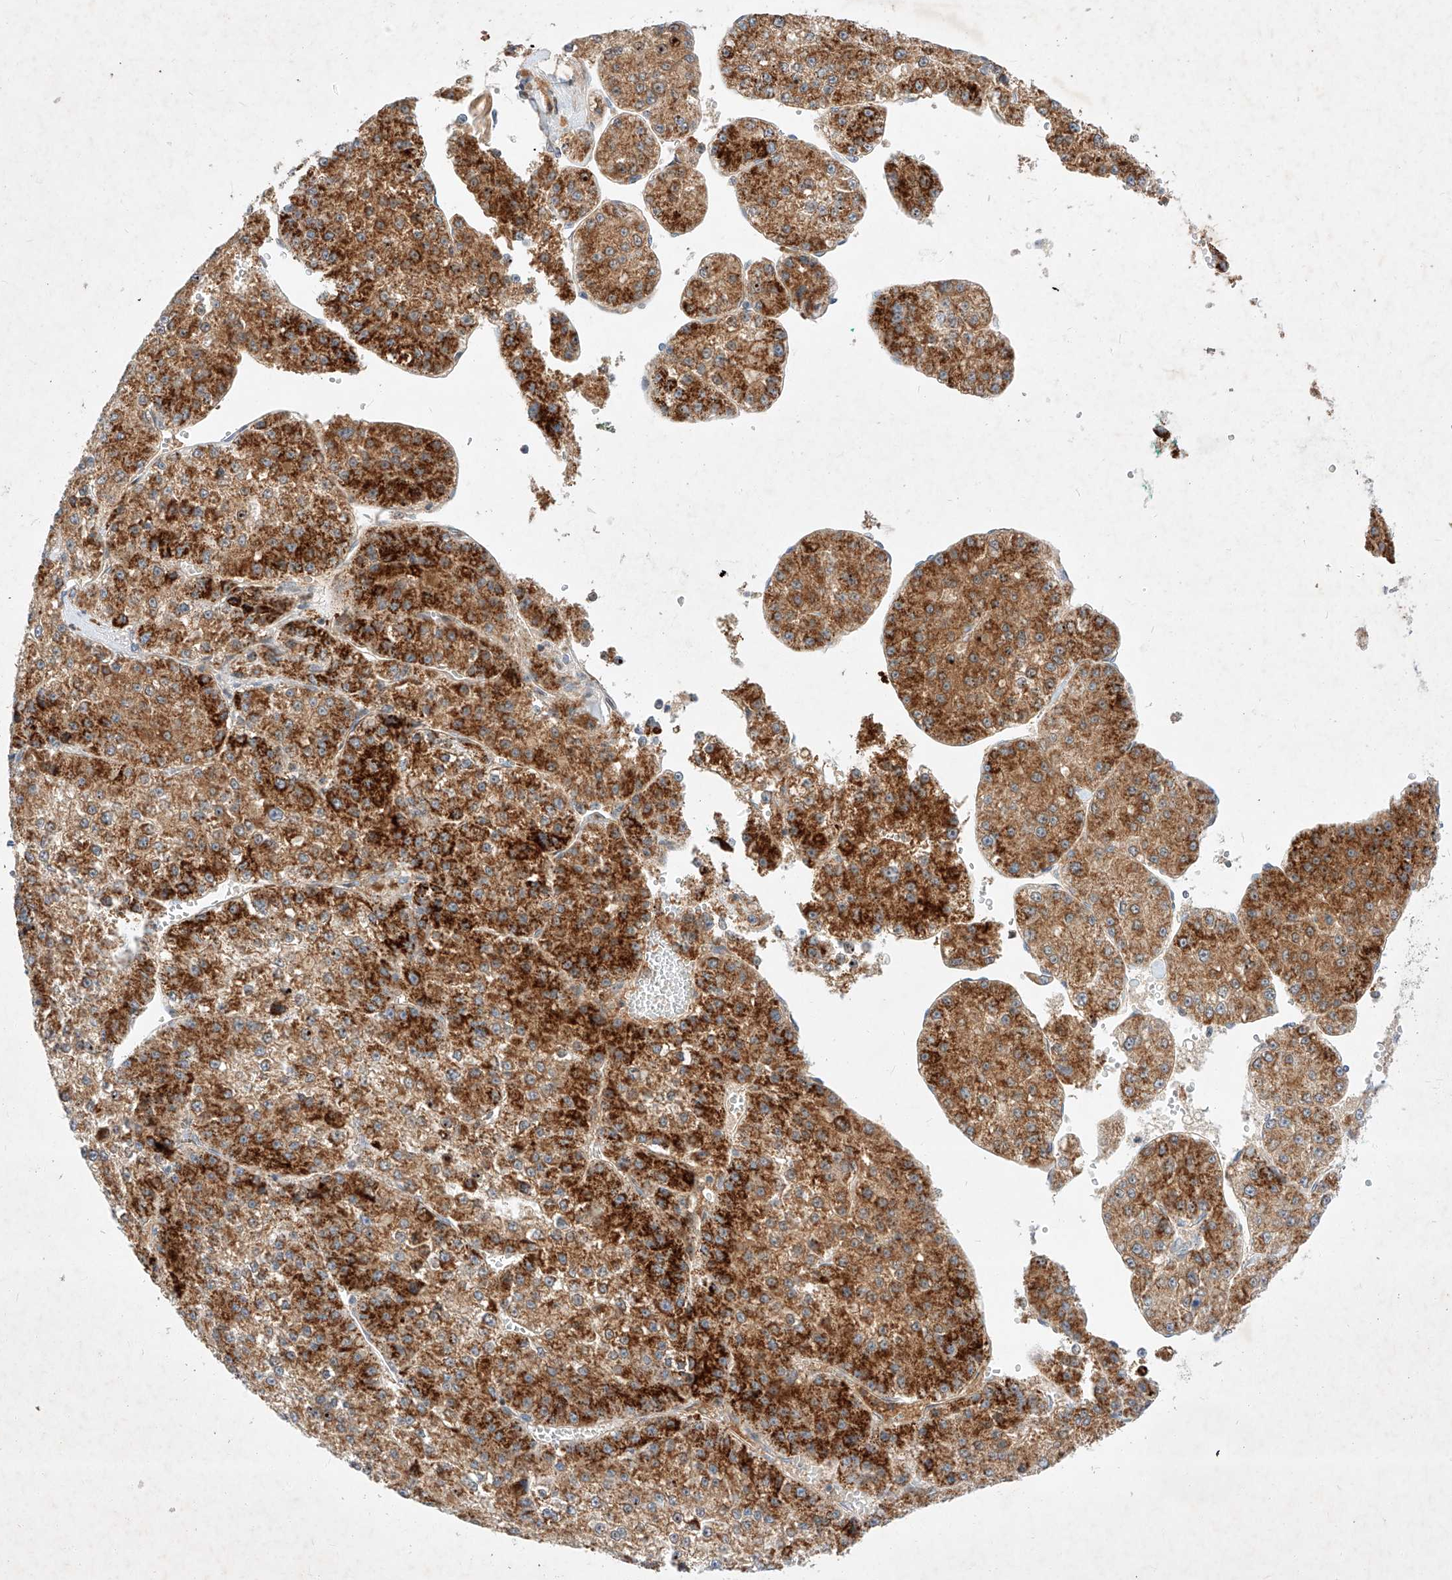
{"staining": {"intensity": "strong", "quantity": ">75%", "location": "cytoplasmic/membranous"}, "tissue": "liver cancer", "cell_type": "Tumor cells", "image_type": "cancer", "snomed": [{"axis": "morphology", "description": "Carcinoma, Hepatocellular, NOS"}, {"axis": "topography", "description": "Liver"}], "caption": "Strong cytoplasmic/membranous protein staining is seen in about >75% of tumor cells in liver cancer.", "gene": "OSGEPL1", "patient": {"sex": "female", "age": 73}}